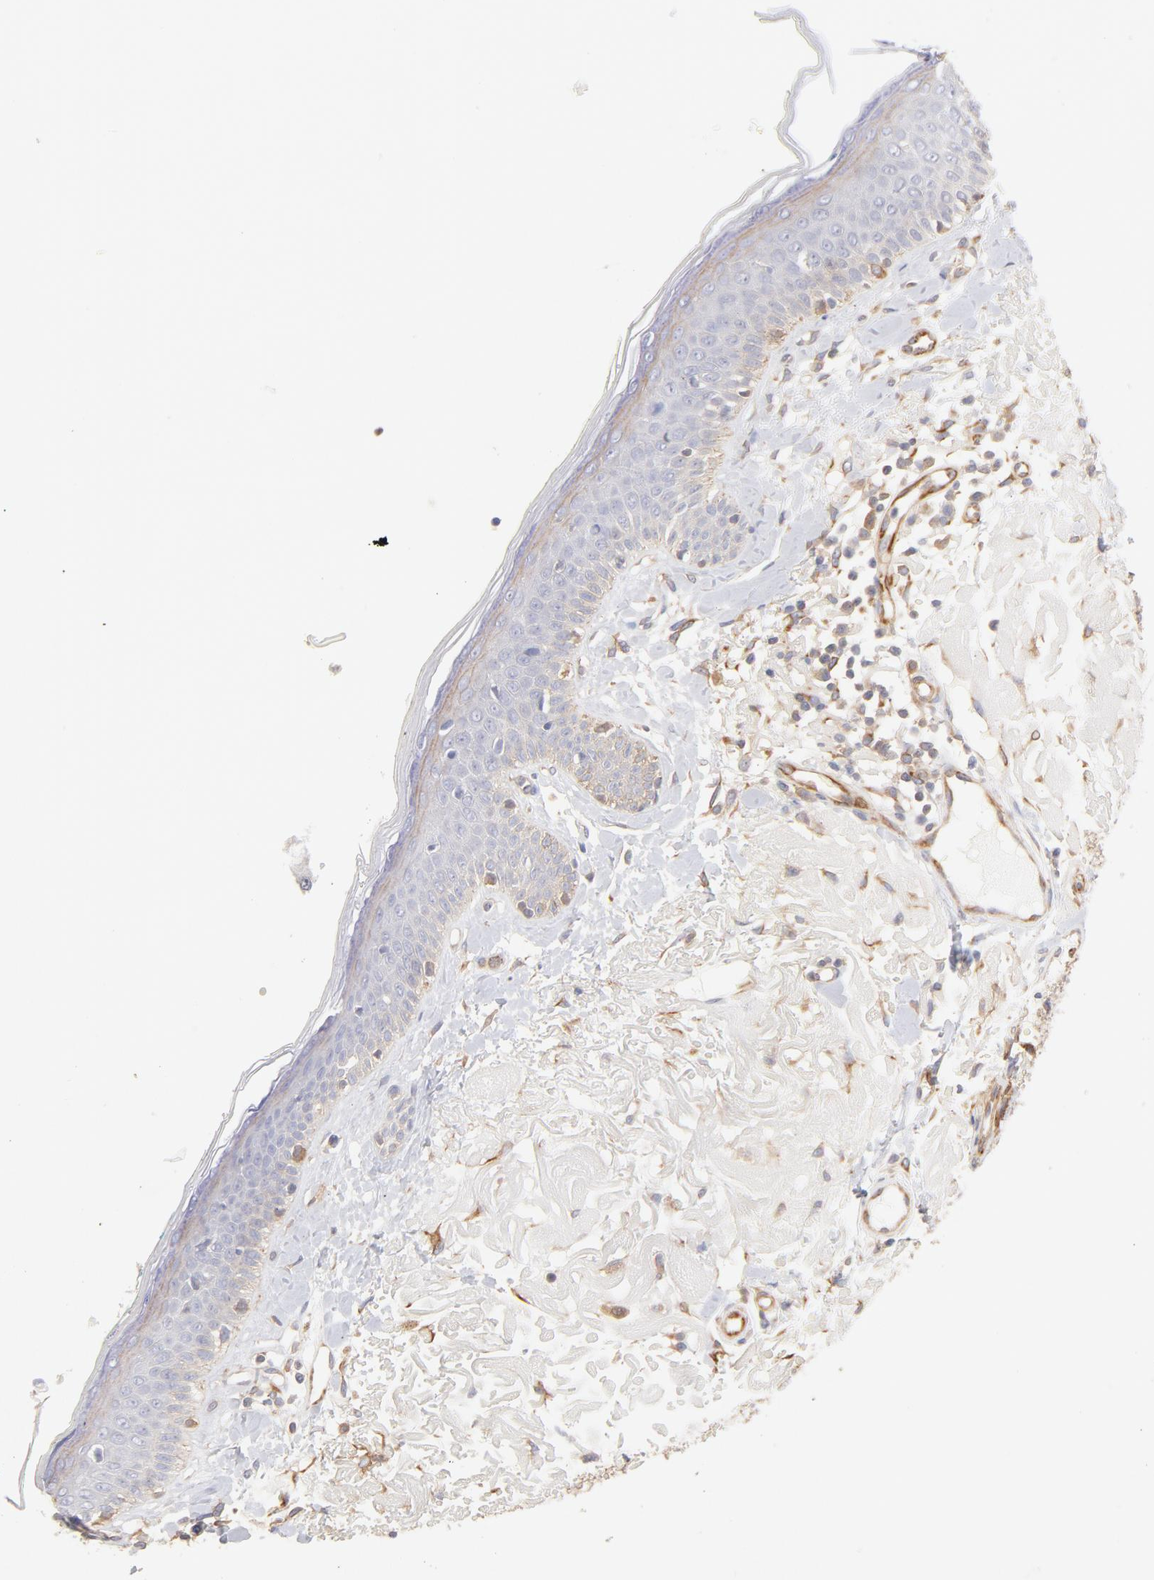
{"staining": {"intensity": "negative", "quantity": "none", "location": "none"}, "tissue": "skin cancer", "cell_type": "Tumor cells", "image_type": "cancer", "snomed": [{"axis": "morphology", "description": "Basal cell carcinoma"}, {"axis": "topography", "description": "Skin"}], "caption": "DAB immunohistochemical staining of human skin basal cell carcinoma reveals no significant staining in tumor cells.", "gene": "LDLRAP1", "patient": {"sex": "male", "age": 74}}